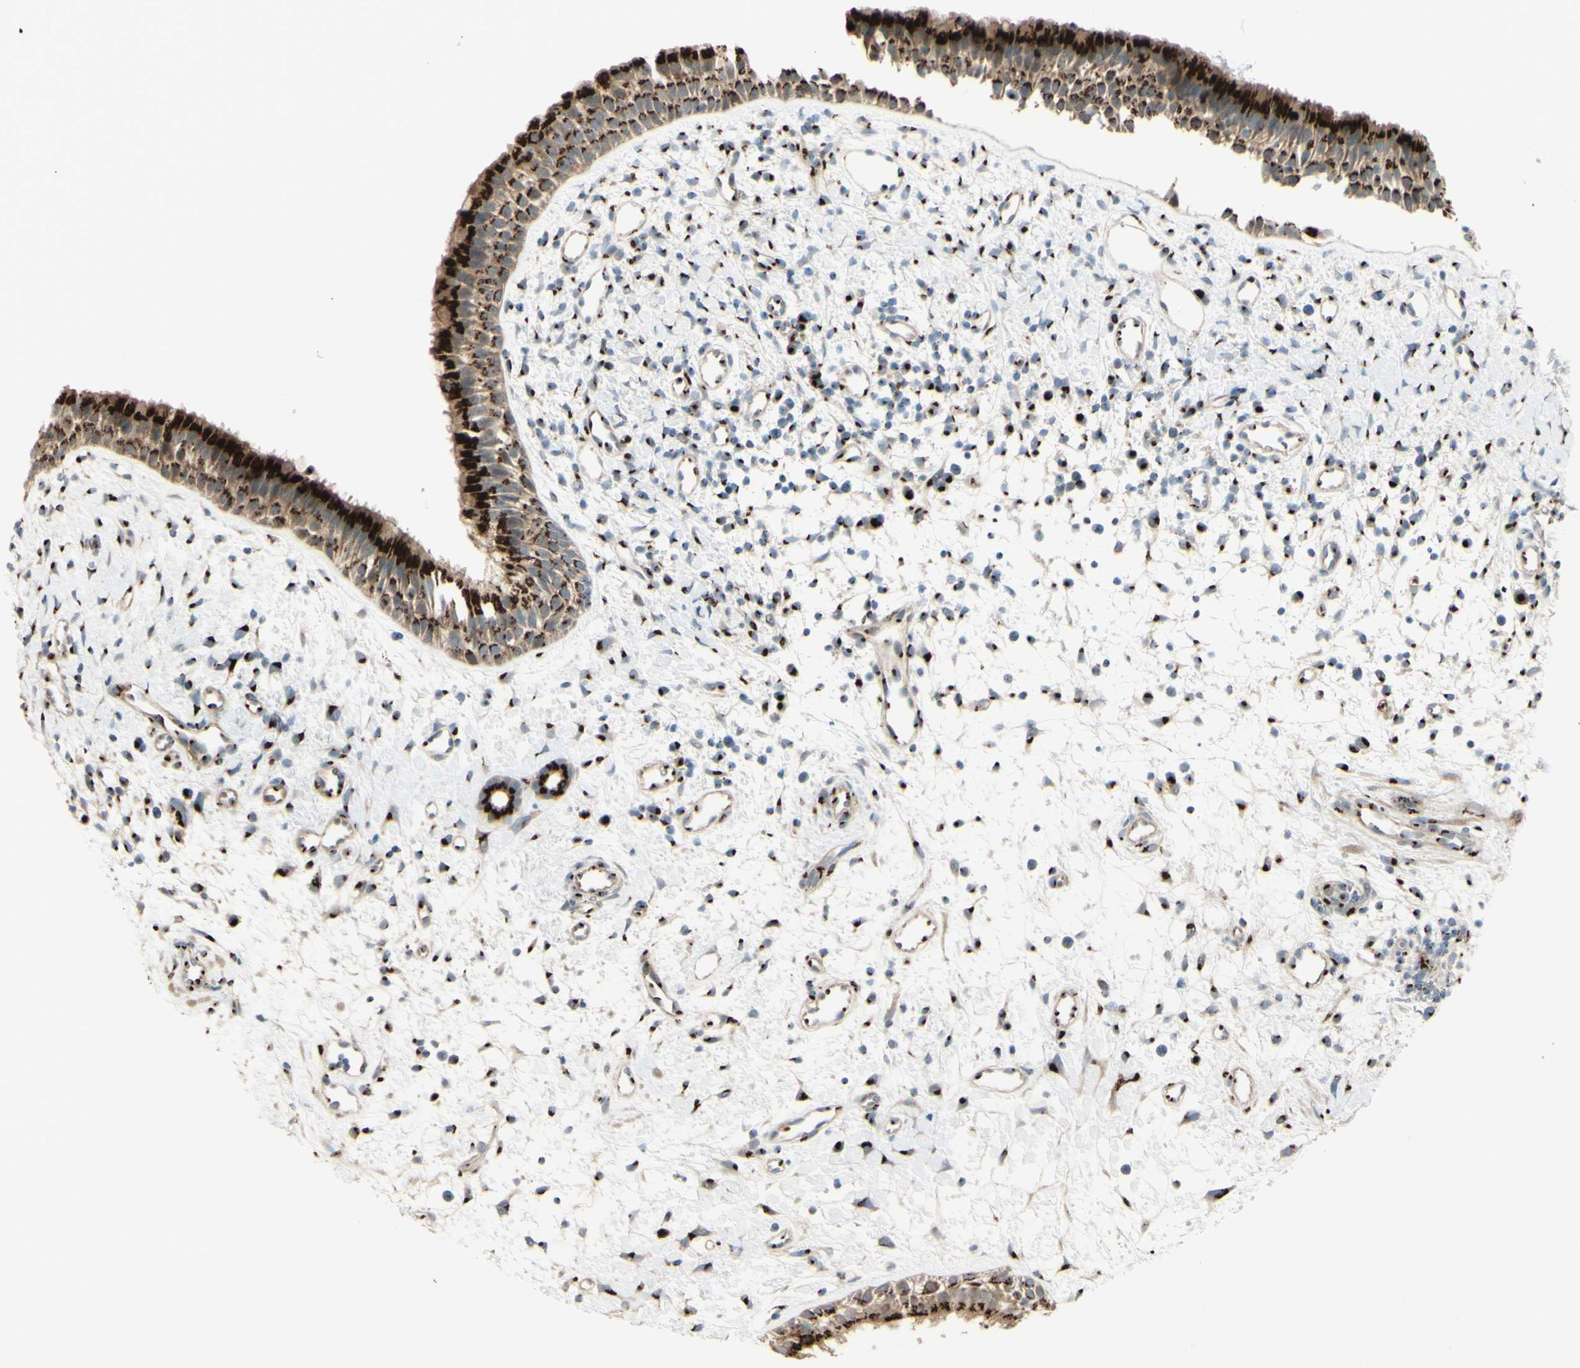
{"staining": {"intensity": "strong", "quantity": ">75%", "location": "cytoplasmic/membranous"}, "tissue": "nasopharynx", "cell_type": "Respiratory epithelial cells", "image_type": "normal", "snomed": [{"axis": "morphology", "description": "Normal tissue, NOS"}, {"axis": "topography", "description": "Nasopharynx"}], "caption": "An image of human nasopharynx stained for a protein shows strong cytoplasmic/membranous brown staining in respiratory epithelial cells.", "gene": "BPNT2", "patient": {"sex": "male", "age": 22}}